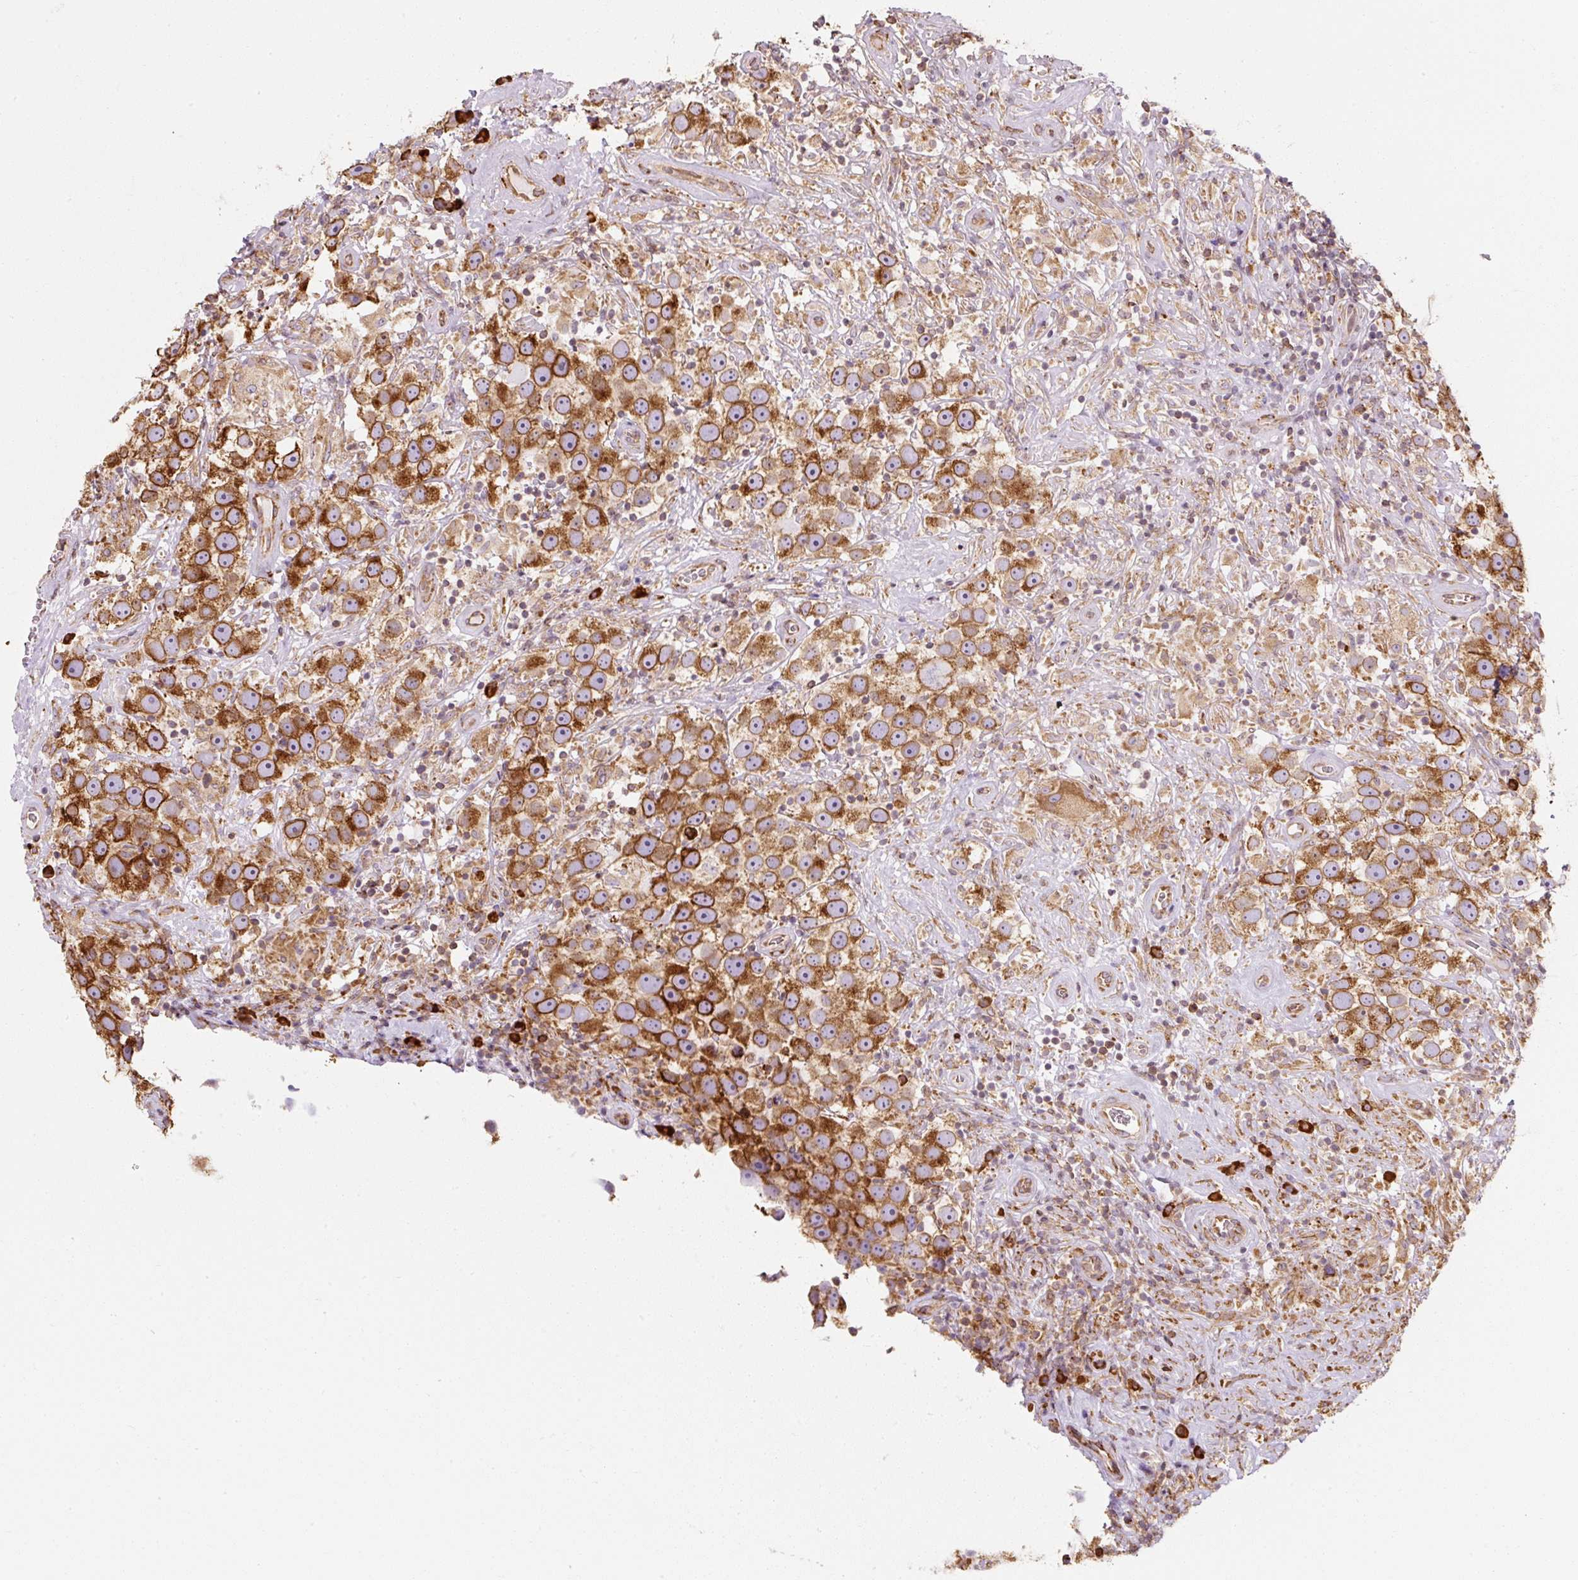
{"staining": {"intensity": "strong", "quantity": ">75%", "location": "cytoplasmic/membranous"}, "tissue": "testis cancer", "cell_type": "Tumor cells", "image_type": "cancer", "snomed": [{"axis": "morphology", "description": "Seminoma, NOS"}, {"axis": "topography", "description": "Testis"}], "caption": "A photomicrograph of seminoma (testis) stained for a protein demonstrates strong cytoplasmic/membranous brown staining in tumor cells.", "gene": "PRKCSH", "patient": {"sex": "male", "age": 49}}